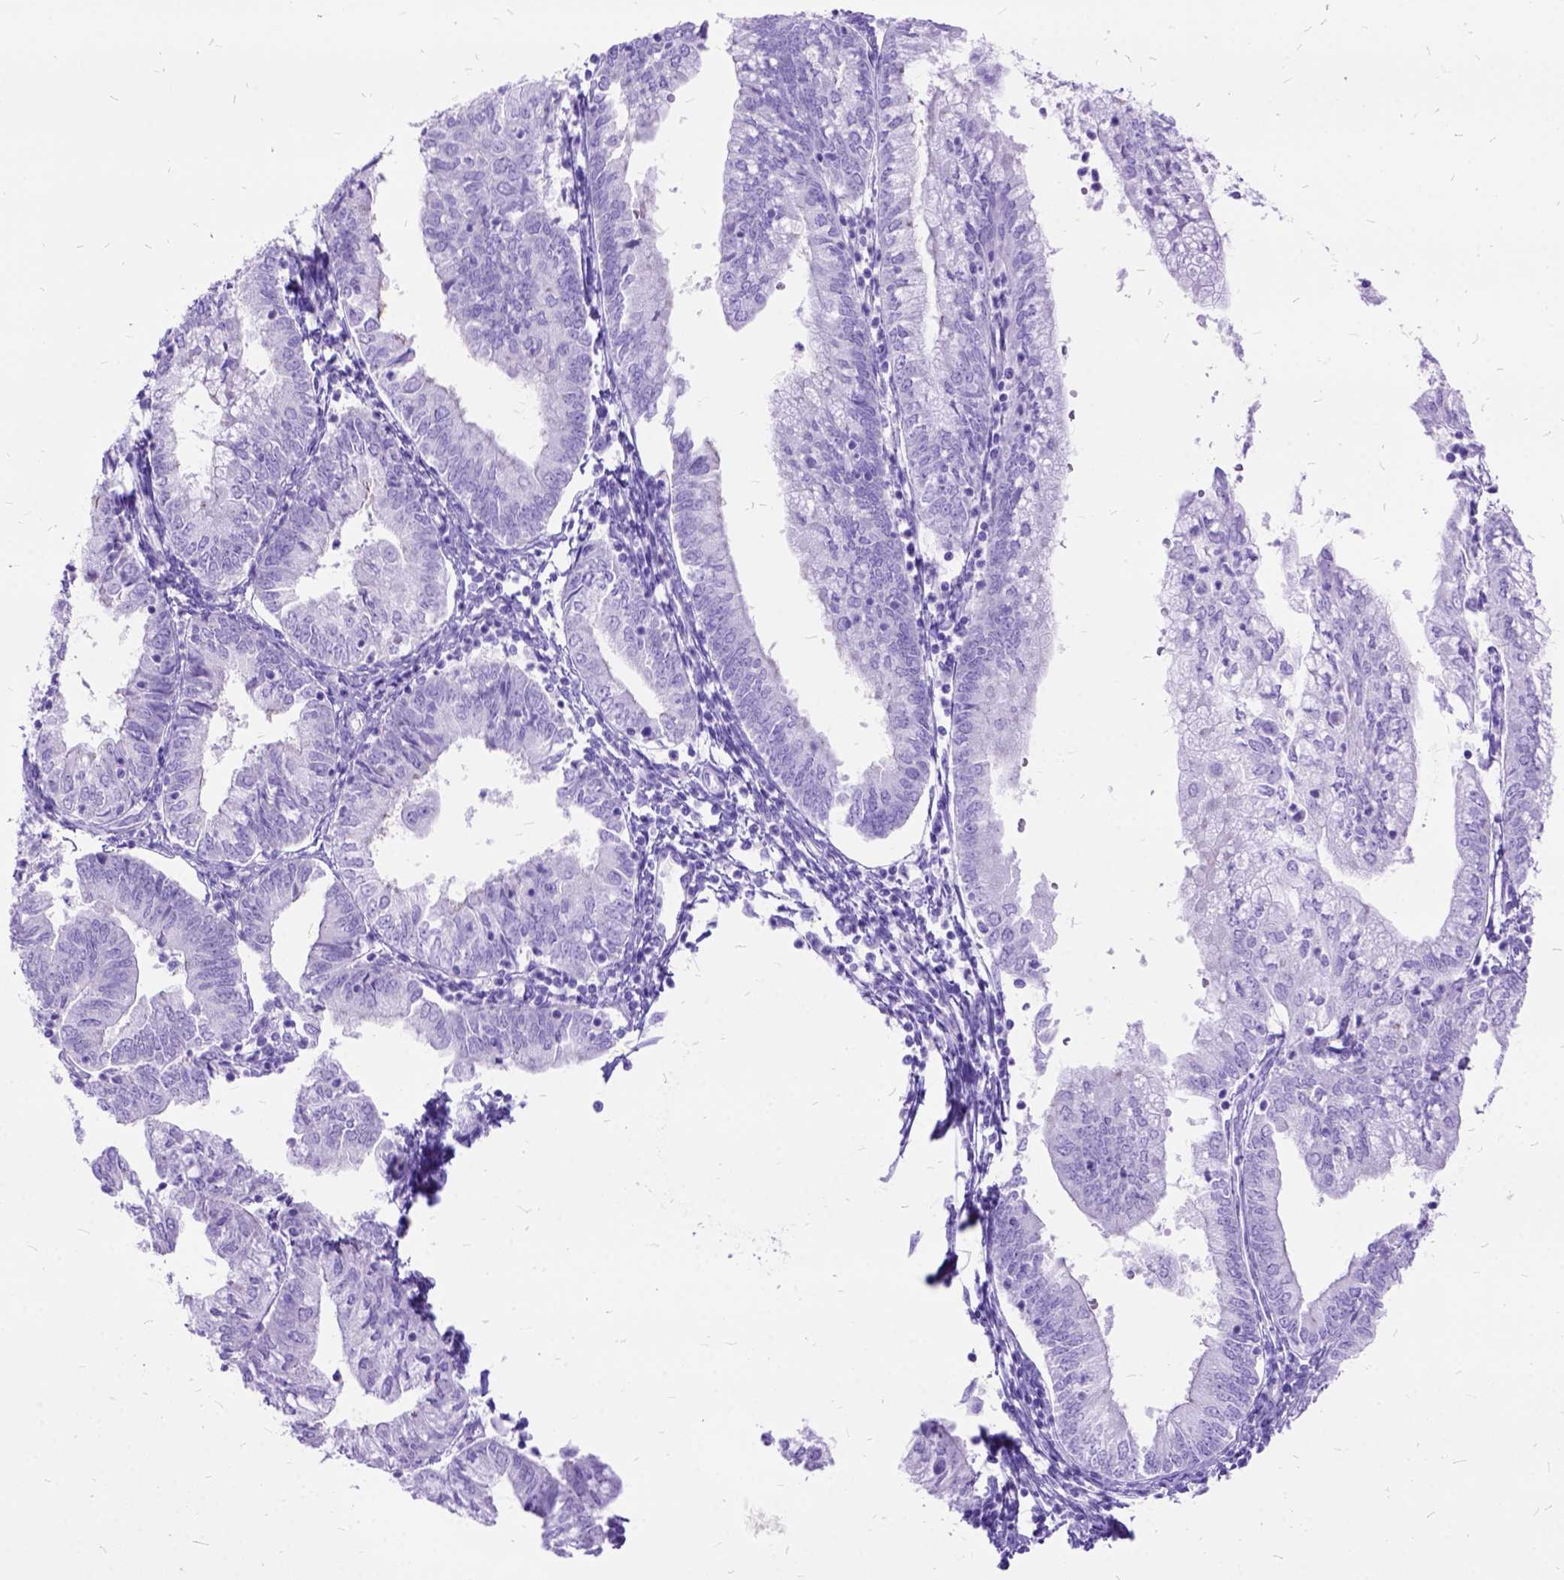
{"staining": {"intensity": "negative", "quantity": "none", "location": "none"}, "tissue": "endometrial cancer", "cell_type": "Tumor cells", "image_type": "cancer", "snomed": [{"axis": "morphology", "description": "Adenocarcinoma, NOS"}, {"axis": "topography", "description": "Endometrium"}], "caption": "This is a photomicrograph of immunohistochemistry (IHC) staining of endometrial cancer (adenocarcinoma), which shows no positivity in tumor cells. Brightfield microscopy of immunohistochemistry stained with DAB (3,3'-diaminobenzidine) (brown) and hematoxylin (blue), captured at high magnification.", "gene": "DNAH2", "patient": {"sex": "female", "age": 55}}